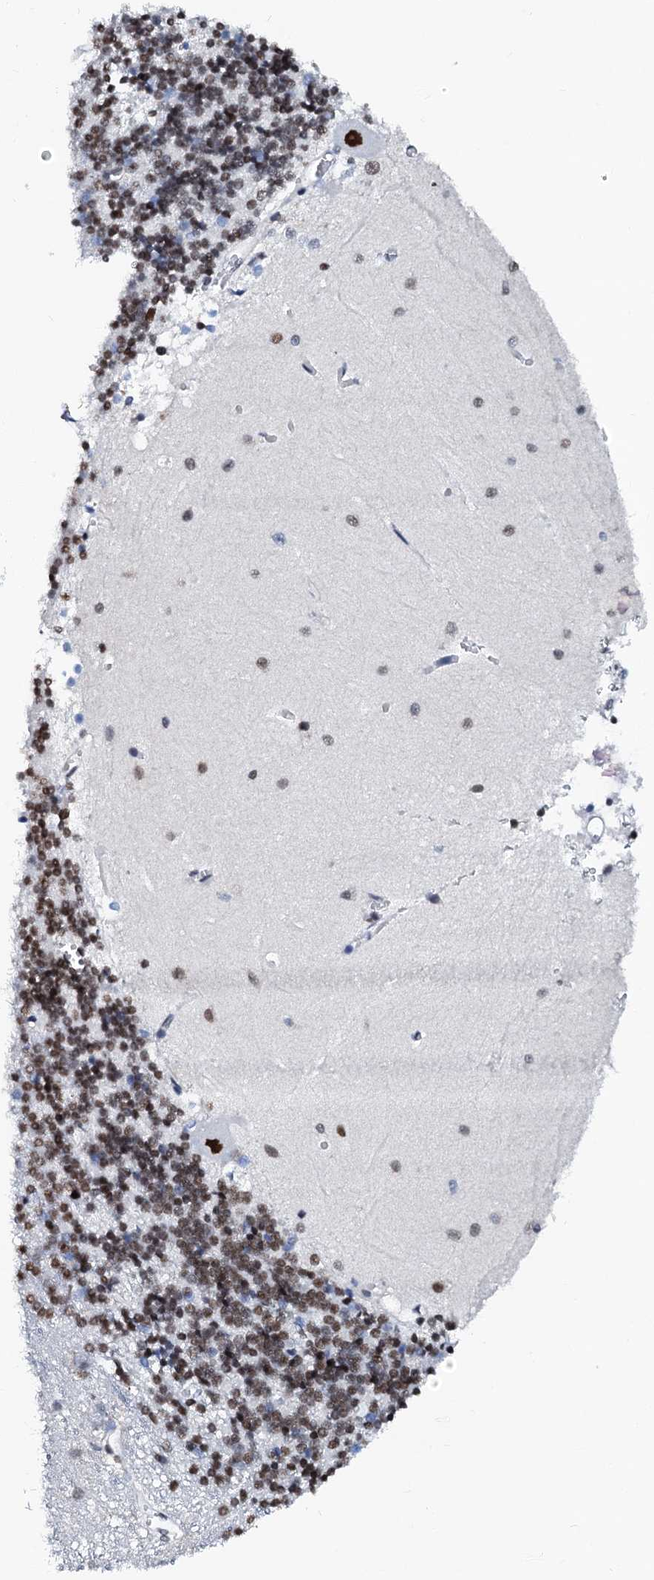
{"staining": {"intensity": "moderate", "quantity": ">75%", "location": "nuclear"}, "tissue": "cerebellum", "cell_type": "Cells in granular layer", "image_type": "normal", "snomed": [{"axis": "morphology", "description": "Normal tissue, NOS"}, {"axis": "topography", "description": "Cerebellum"}], "caption": "Cerebellum was stained to show a protein in brown. There is medium levels of moderate nuclear positivity in approximately >75% of cells in granular layer. (Stains: DAB in brown, nuclei in blue, Microscopy: brightfield microscopy at high magnification).", "gene": "SLTM", "patient": {"sex": "male", "age": 37}}